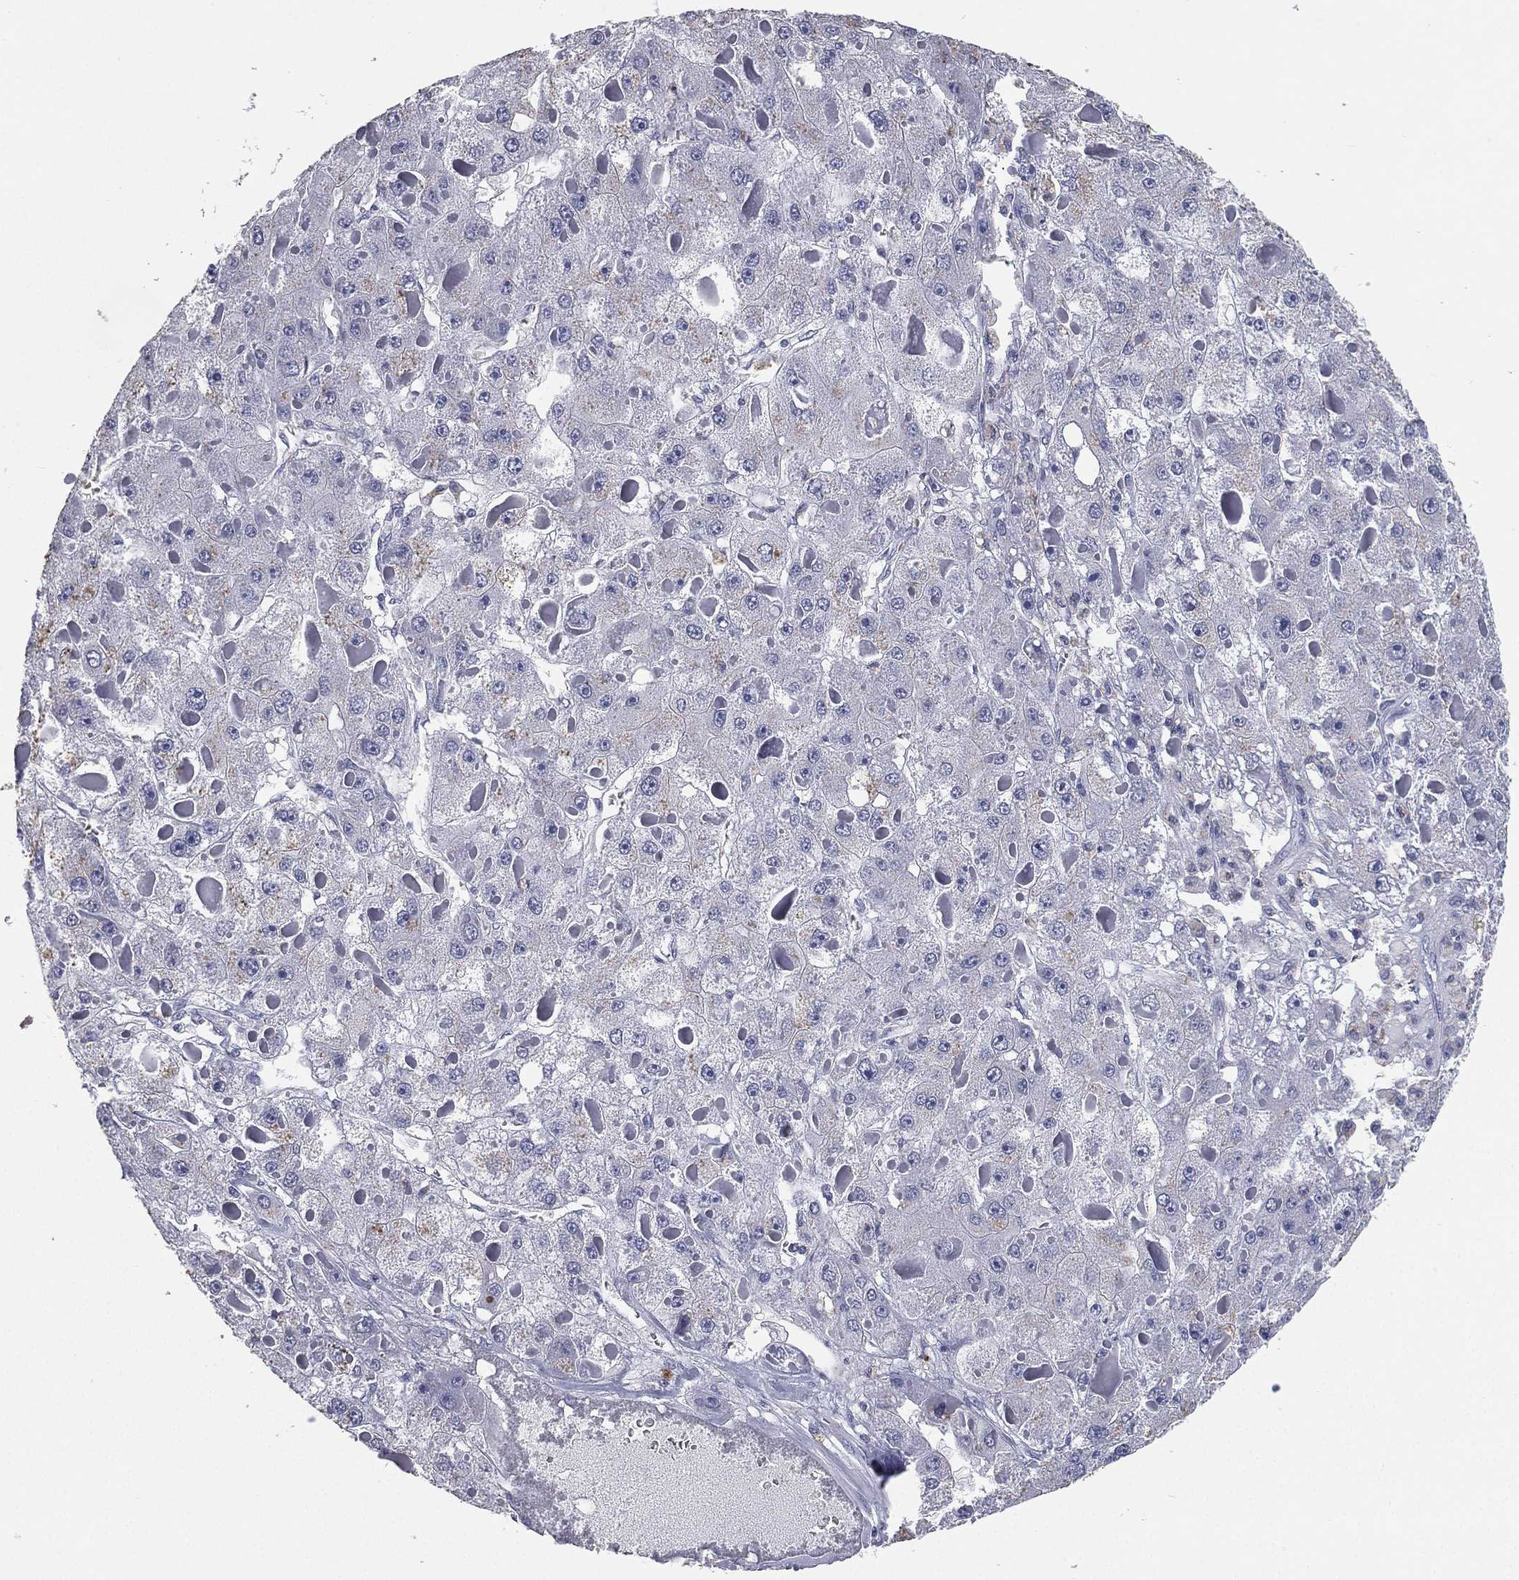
{"staining": {"intensity": "negative", "quantity": "none", "location": "none"}, "tissue": "liver cancer", "cell_type": "Tumor cells", "image_type": "cancer", "snomed": [{"axis": "morphology", "description": "Carcinoma, Hepatocellular, NOS"}, {"axis": "topography", "description": "Liver"}], "caption": "DAB immunohistochemical staining of human liver cancer shows no significant expression in tumor cells.", "gene": "ESX1", "patient": {"sex": "female", "age": 73}}